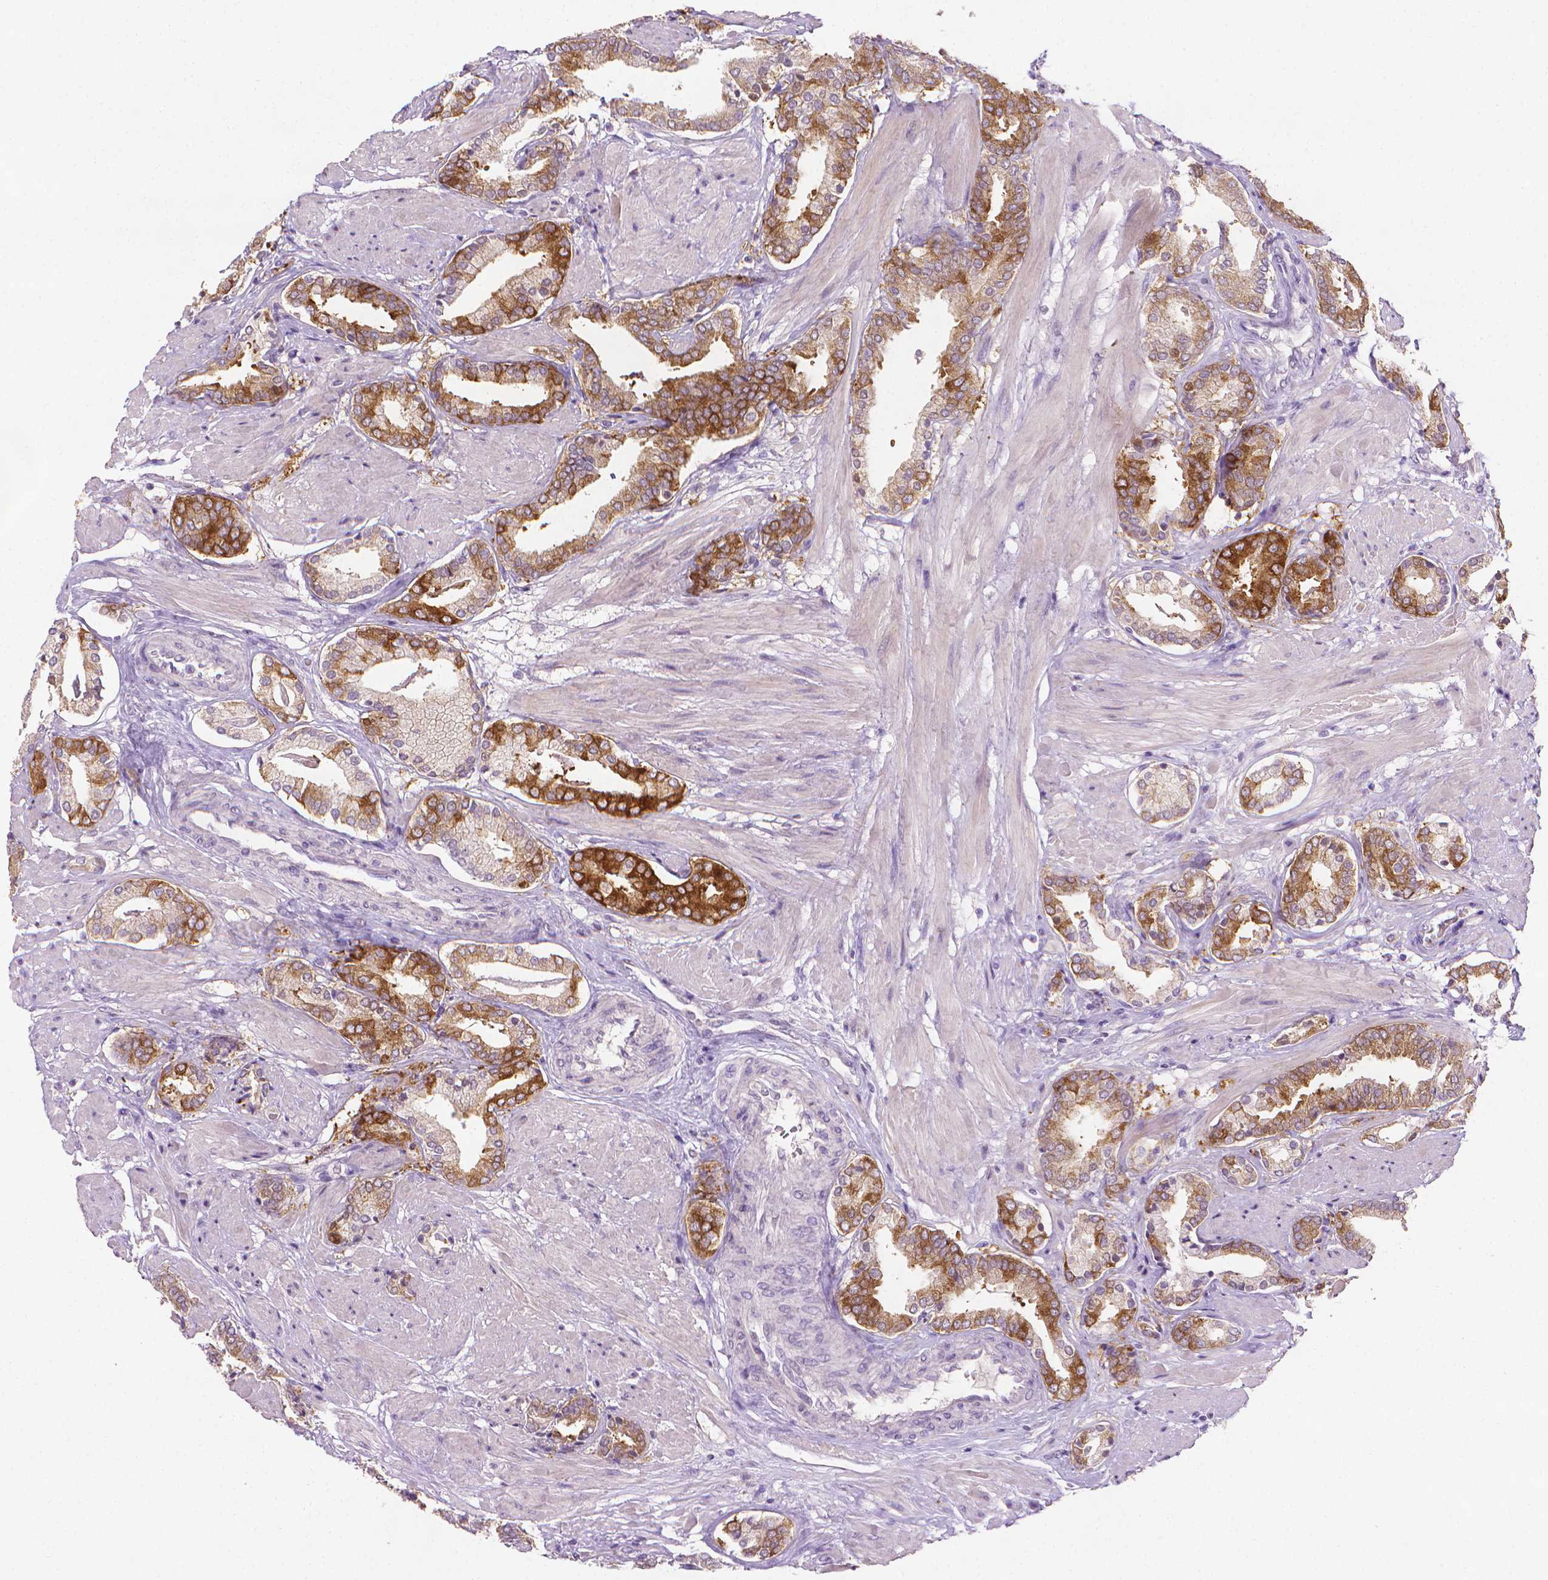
{"staining": {"intensity": "strong", "quantity": ">75%", "location": "cytoplasmic/membranous"}, "tissue": "prostate cancer", "cell_type": "Tumor cells", "image_type": "cancer", "snomed": [{"axis": "morphology", "description": "Adenocarcinoma, High grade"}, {"axis": "topography", "description": "Prostate"}], "caption": "Immunohistochemical staining of prostate cancer demonstrates high levels of strong cytoplasmic/membranous expression in about >75% of tumor cells. (IHC, brightfield microscopy, high magnification).", "gene": "FASN", "patient": {"sex": "male", "age": 56}}